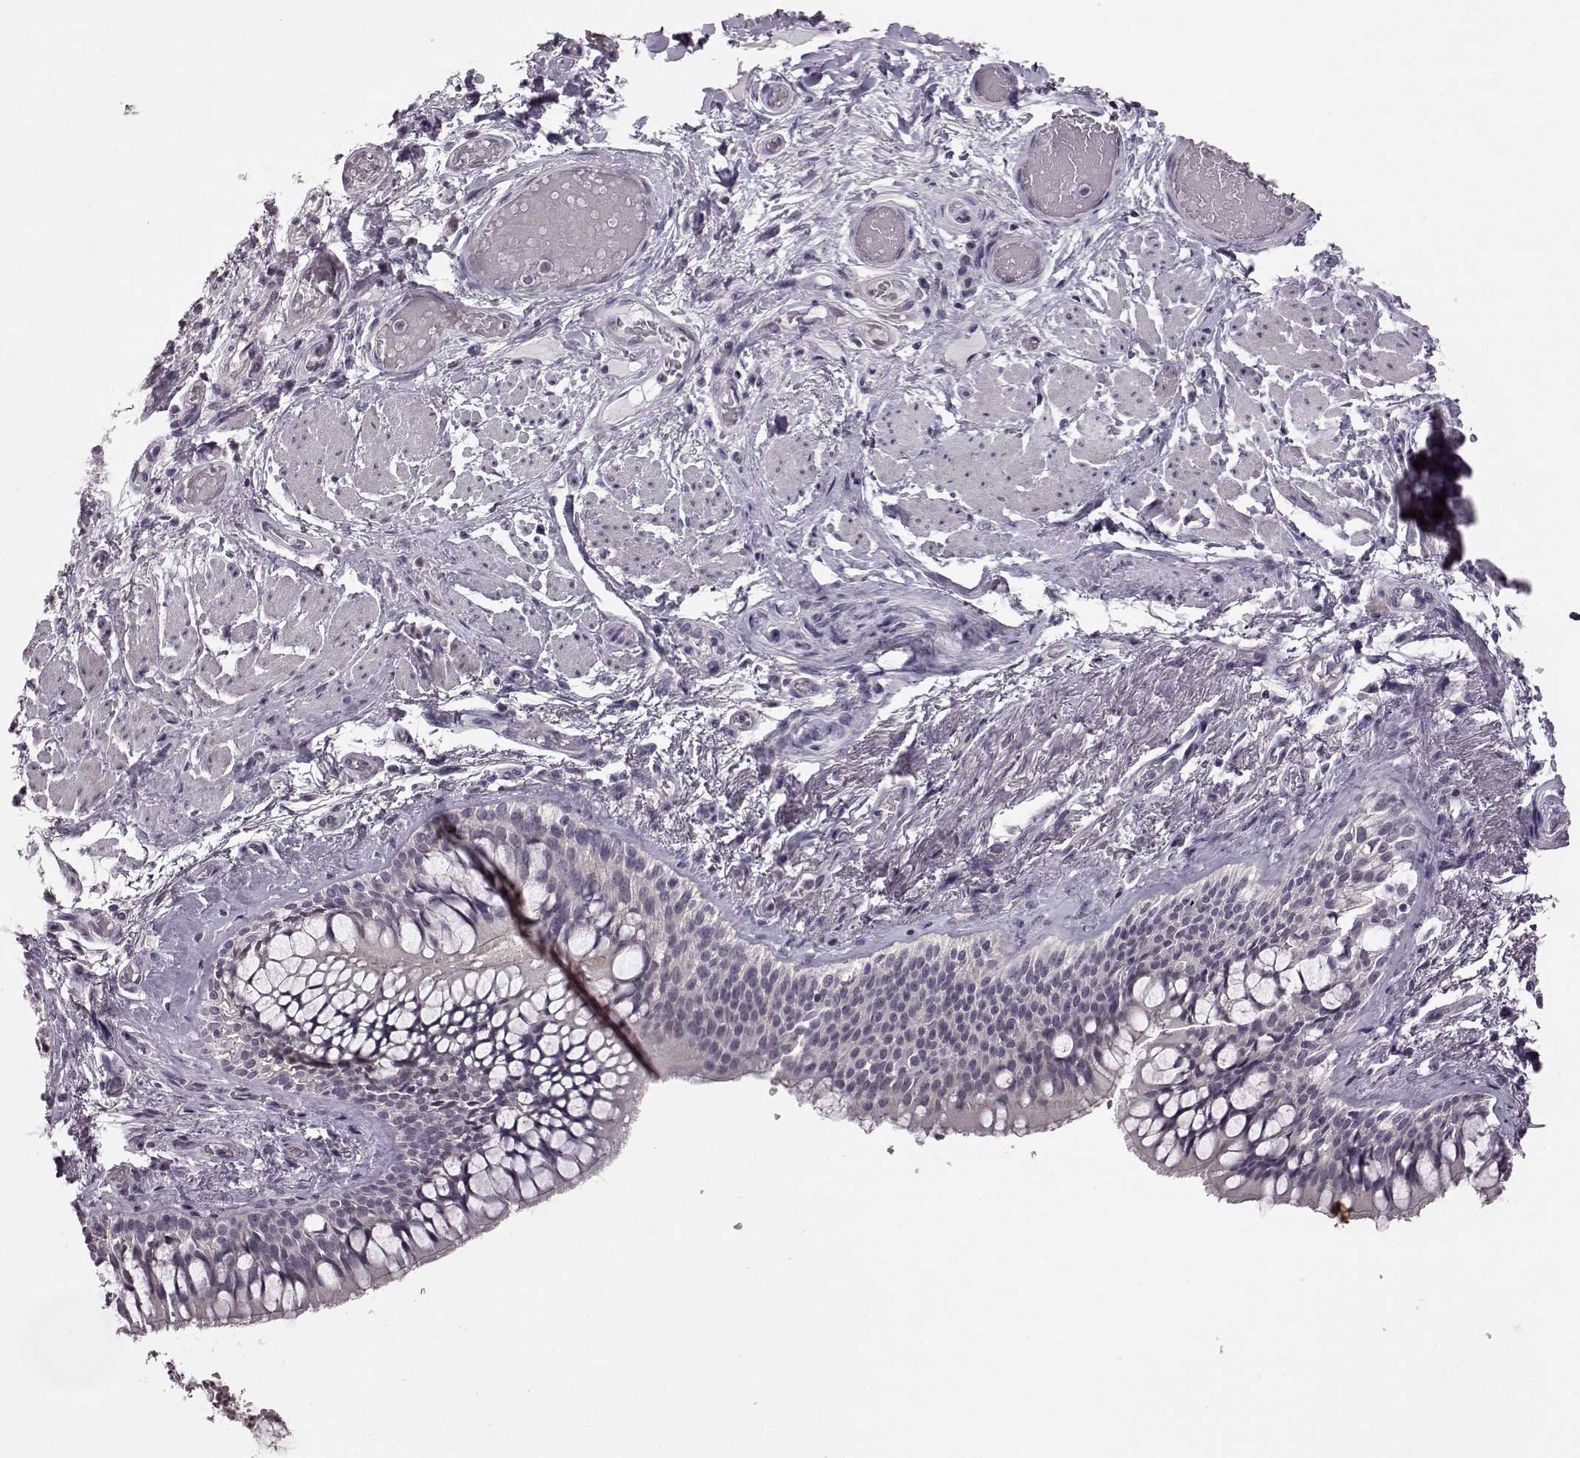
{"staining": {"intensity": "negative", "quantity": "none", "location": "none"}, "tissue": "soft tissue", "cell_type": "Chondrocytes", "image_type": "normal", "snomed": [{"axis": "morphology", "description": "Normal tissue, NOS"}, {"axis": "topography", "description": "Cartilage tissue"}, {"axis": "topography", "description": "Bronchus"}], "caption": "The micrograph displays no significant expression in chondrocytes of soft tissue.", "gene": "C10orf62", "patient": {"sex": "male", "age": 64}}